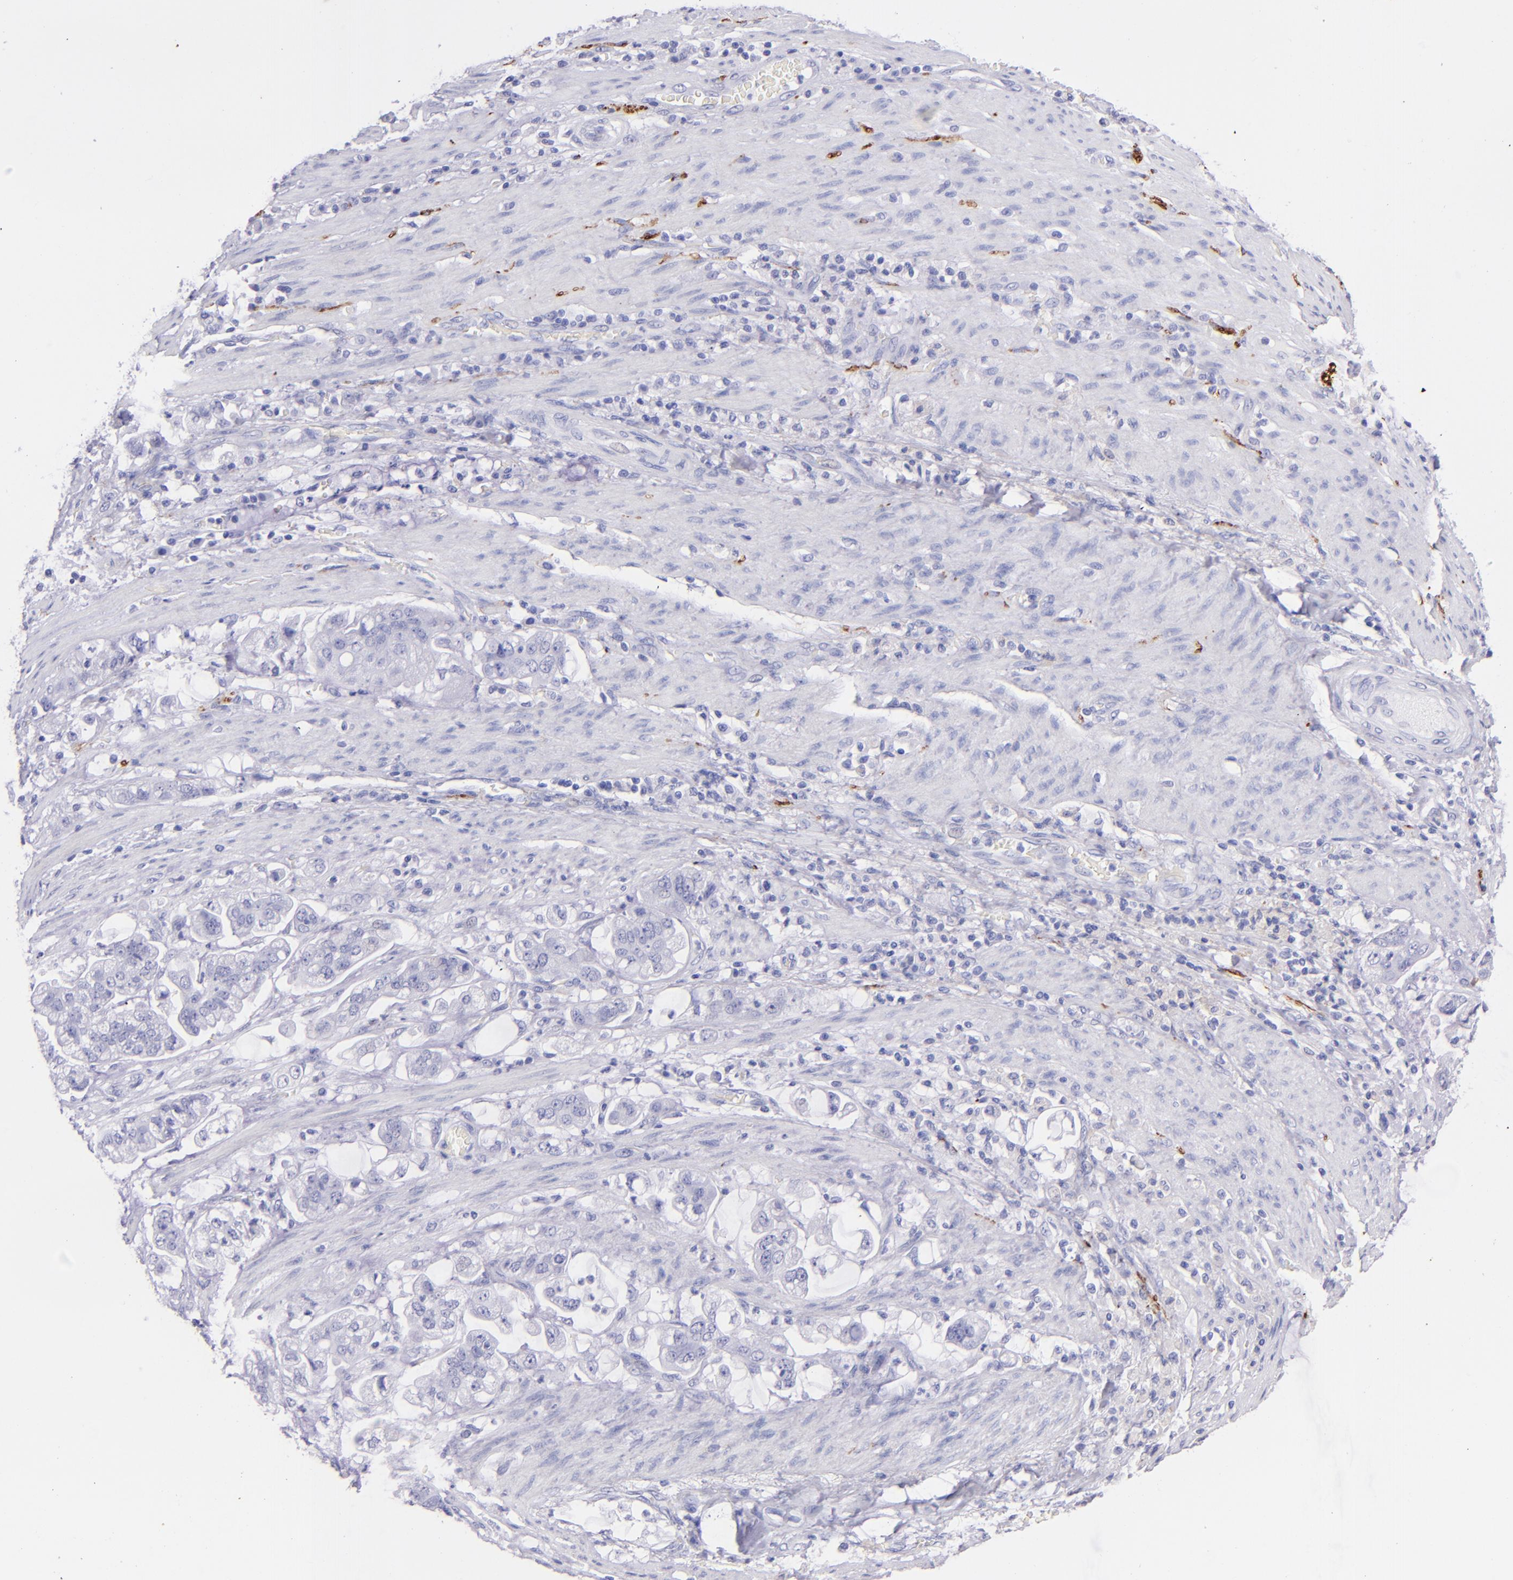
{"staining": {"intensity": "negative", "quantity": "none", "location": "none"}, "tissue": "stomach cancer", "cell_type": "Tumor cells", "image_type": "cancer", "snomed": [{"axis": "morphology", "description": "Adenocarcinoma, NOS"}, {"axis": "topography", "description": "Stomach"}], "caption": "An immunohistochemistry photomicrograph of stomach adenocarcinoma is shown. There is no staining in tumor cells of stomach adenocarcinoma.", "gene": "UCHL1", "patient": {"sex": "male", "age": 62}}